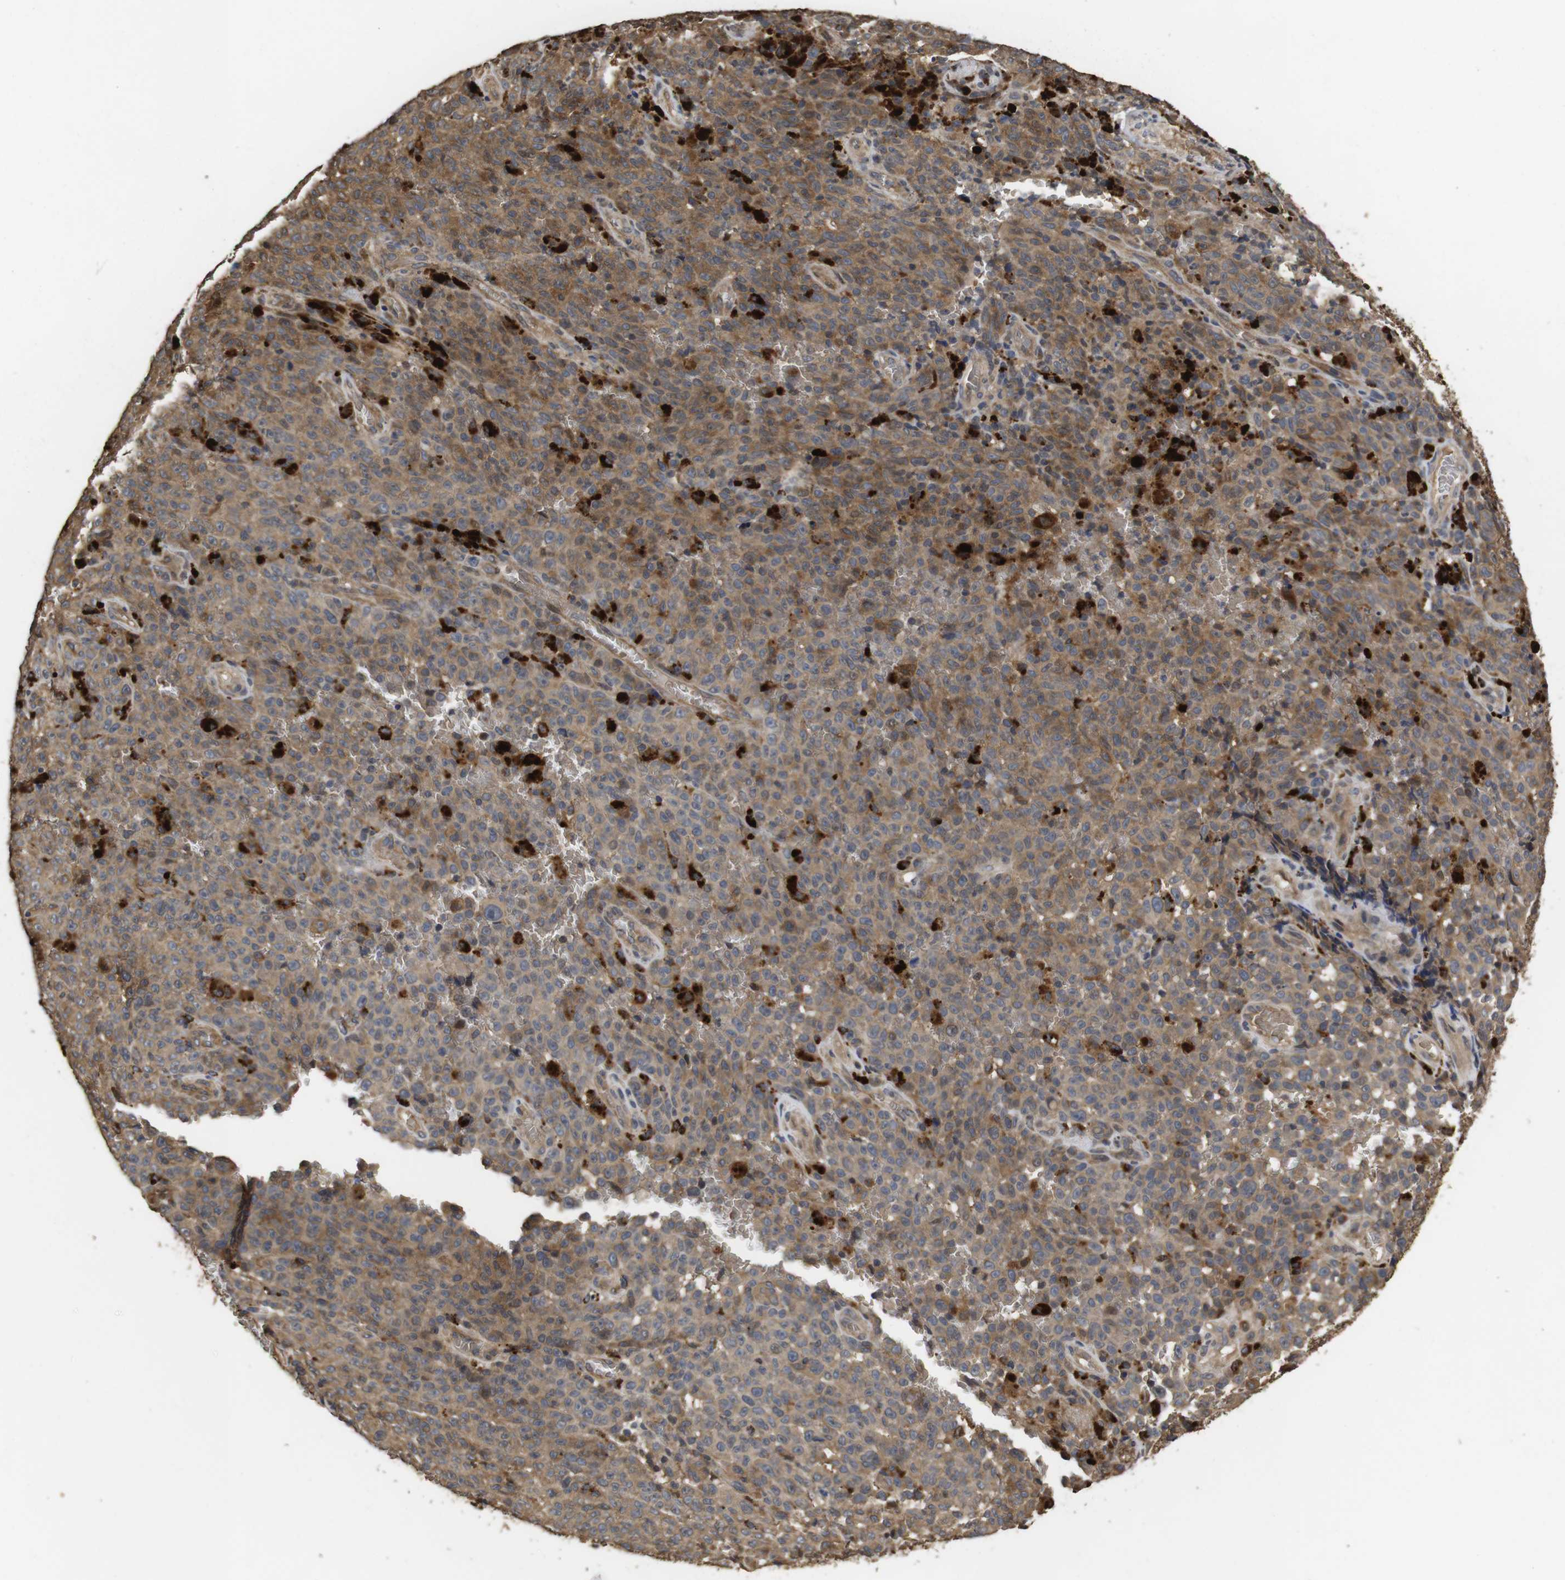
{"staining": {"intensity": "moderate", "quantity": ">75%", "location": "cytoplasmic/membranous"}, "tissue": "melanoma", "cell_type": "Tumor cells", "image_type": "cancer", "snomed": [{"axis": "morphology", "description": "Malignant melanoma, NOS"}, {"axis": "topography", "description": "Skin"}], "caption": "IHC (DAB (3,3'-diaminobenzidine)) staining of human melanoma exhibits moderate cytoplasmic/membranous protein positivity in approximately >75% of tumor cells.", "gene": "PTPN14", "patient": {"sex": "female", "age": 82}}